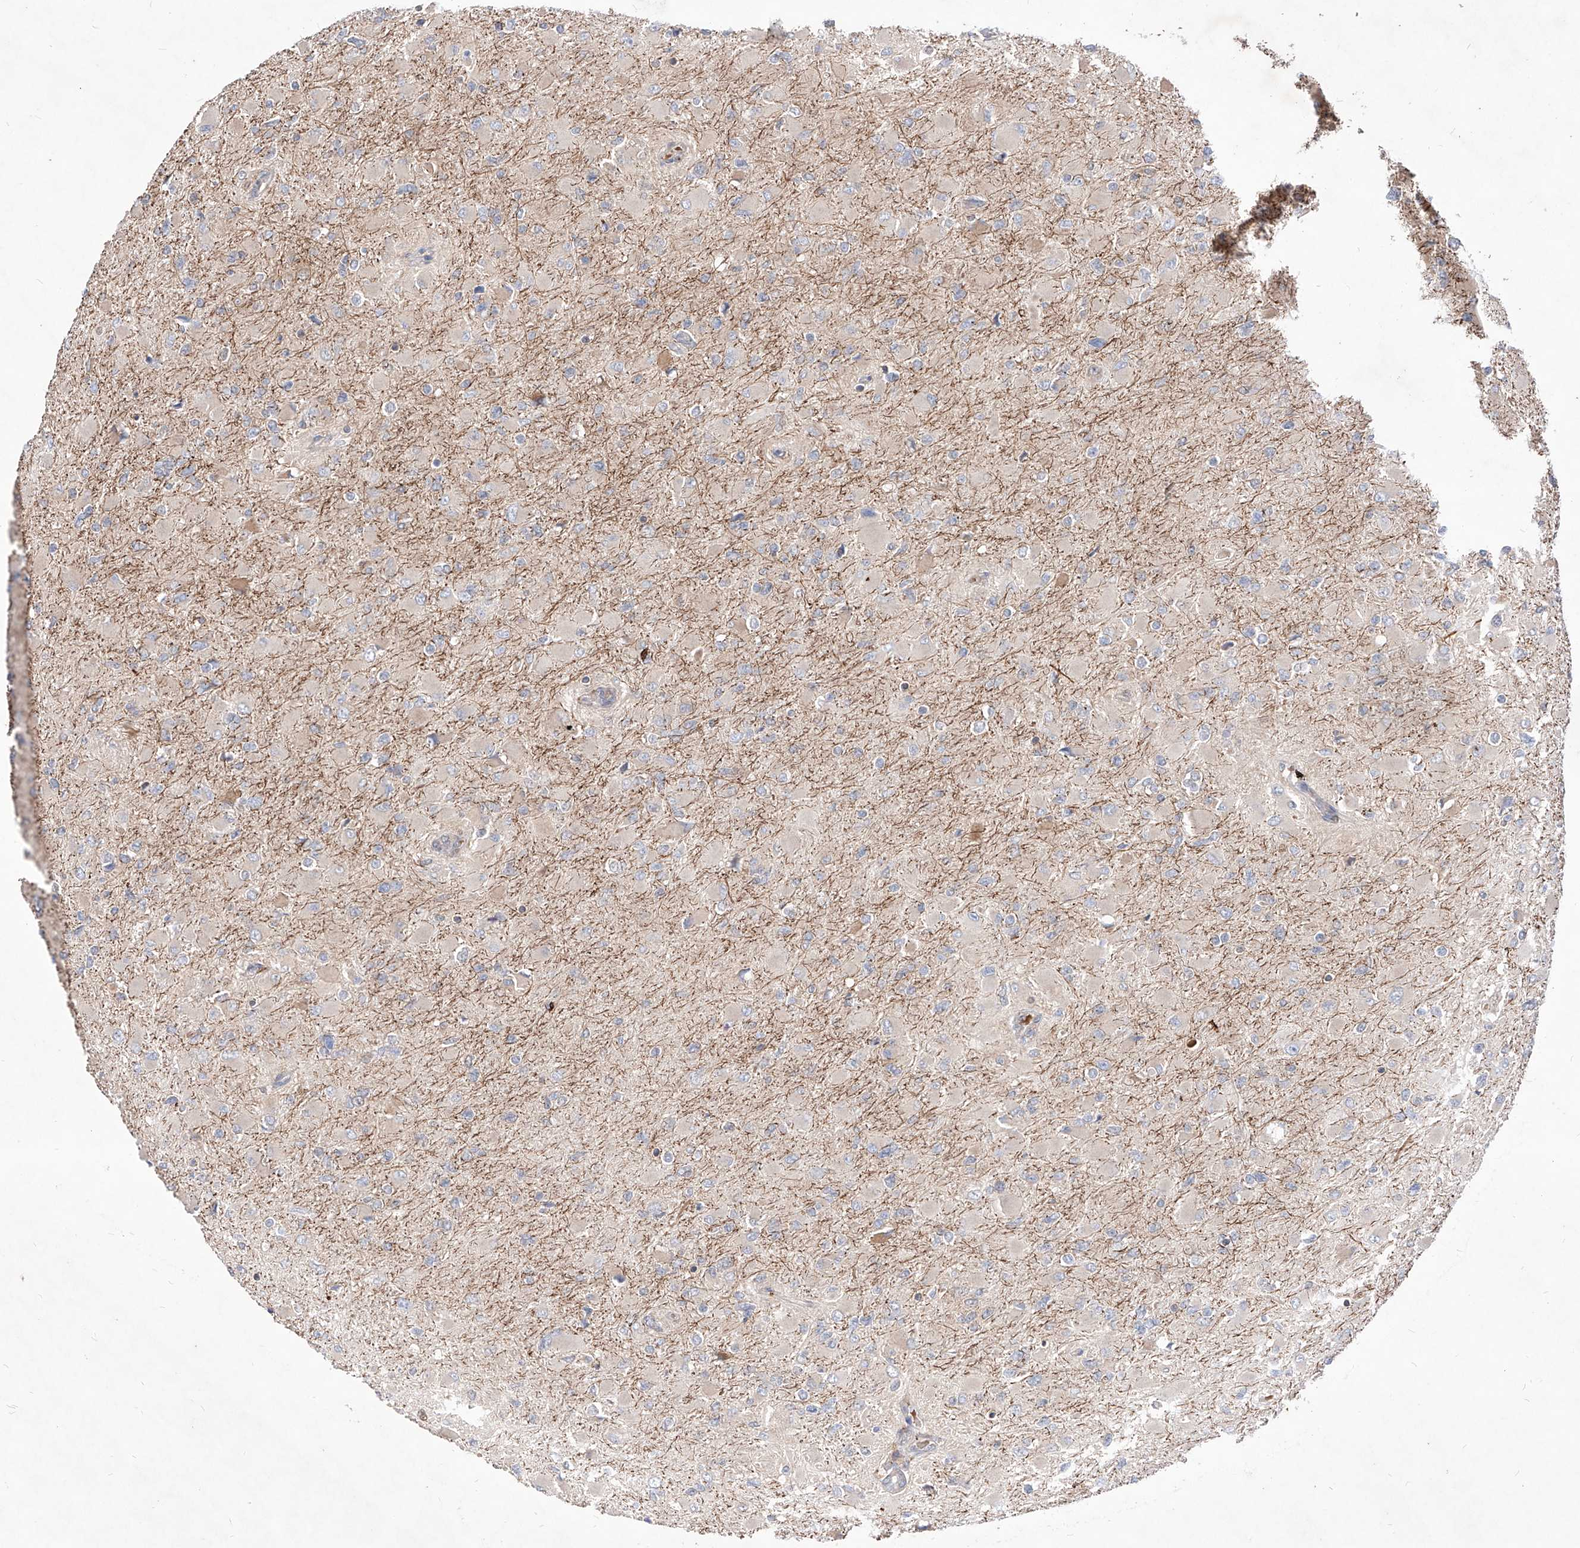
{"staining": {"intensity": "weak", "quantity": "<25%", "location": "cytoplasmic/membranous"}, "tissue": "glioma", "cell_type": "Tumor cells", "image_type": "cancer", "snomed": [{"axis": "morphology", "description": "Glioma, malignant, High grade"}, {"axis": "topography", "description": "Cerebral cortex"}], "caption": "Tumor cells show no significant positivity in malignant high-grade glioma.", "gene": "TSNAX", "patient": {"sex": "female", "age": 36}}